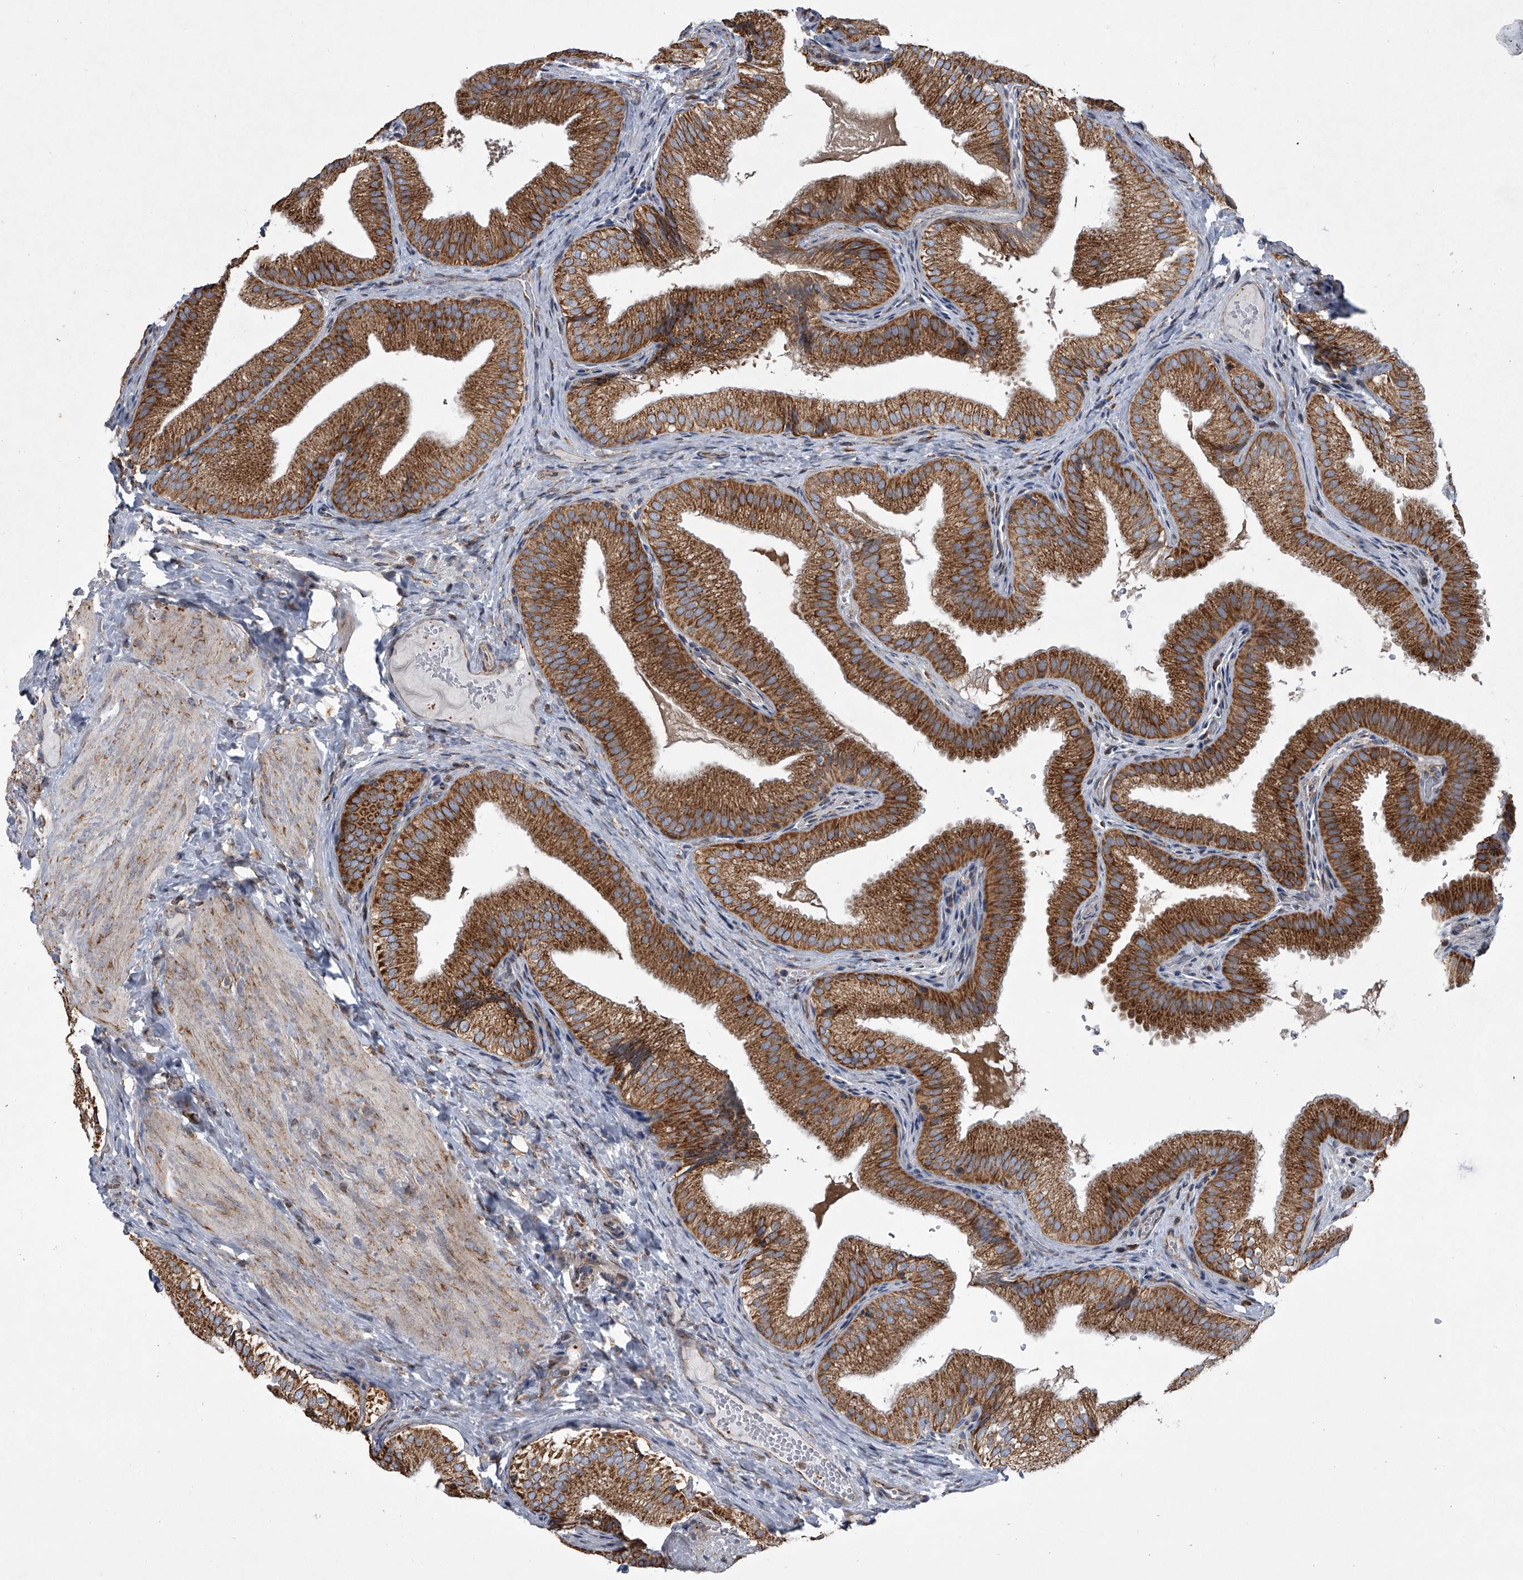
{"staining": {"intensity": "strong", "quantity": ">75%", "location": "cytoplasmic/membranous"}, "tissue": "gallbladder", "cell_type": "Glandular cells", "image_type": "normal", "snomed": [{"axis": "morphology", "description": "Normal tissue, NOS"}, {"axis": "topography", "description": "Gallbladder"}], "caption": "Normal gallbladder displays strong cytoplasmic/membranous positivity in approximately >75% of glandular cells, visualized by immunohistochemistry.", "gene": "ZC3H15", "patient": {"sex": "female", "age": 30}}